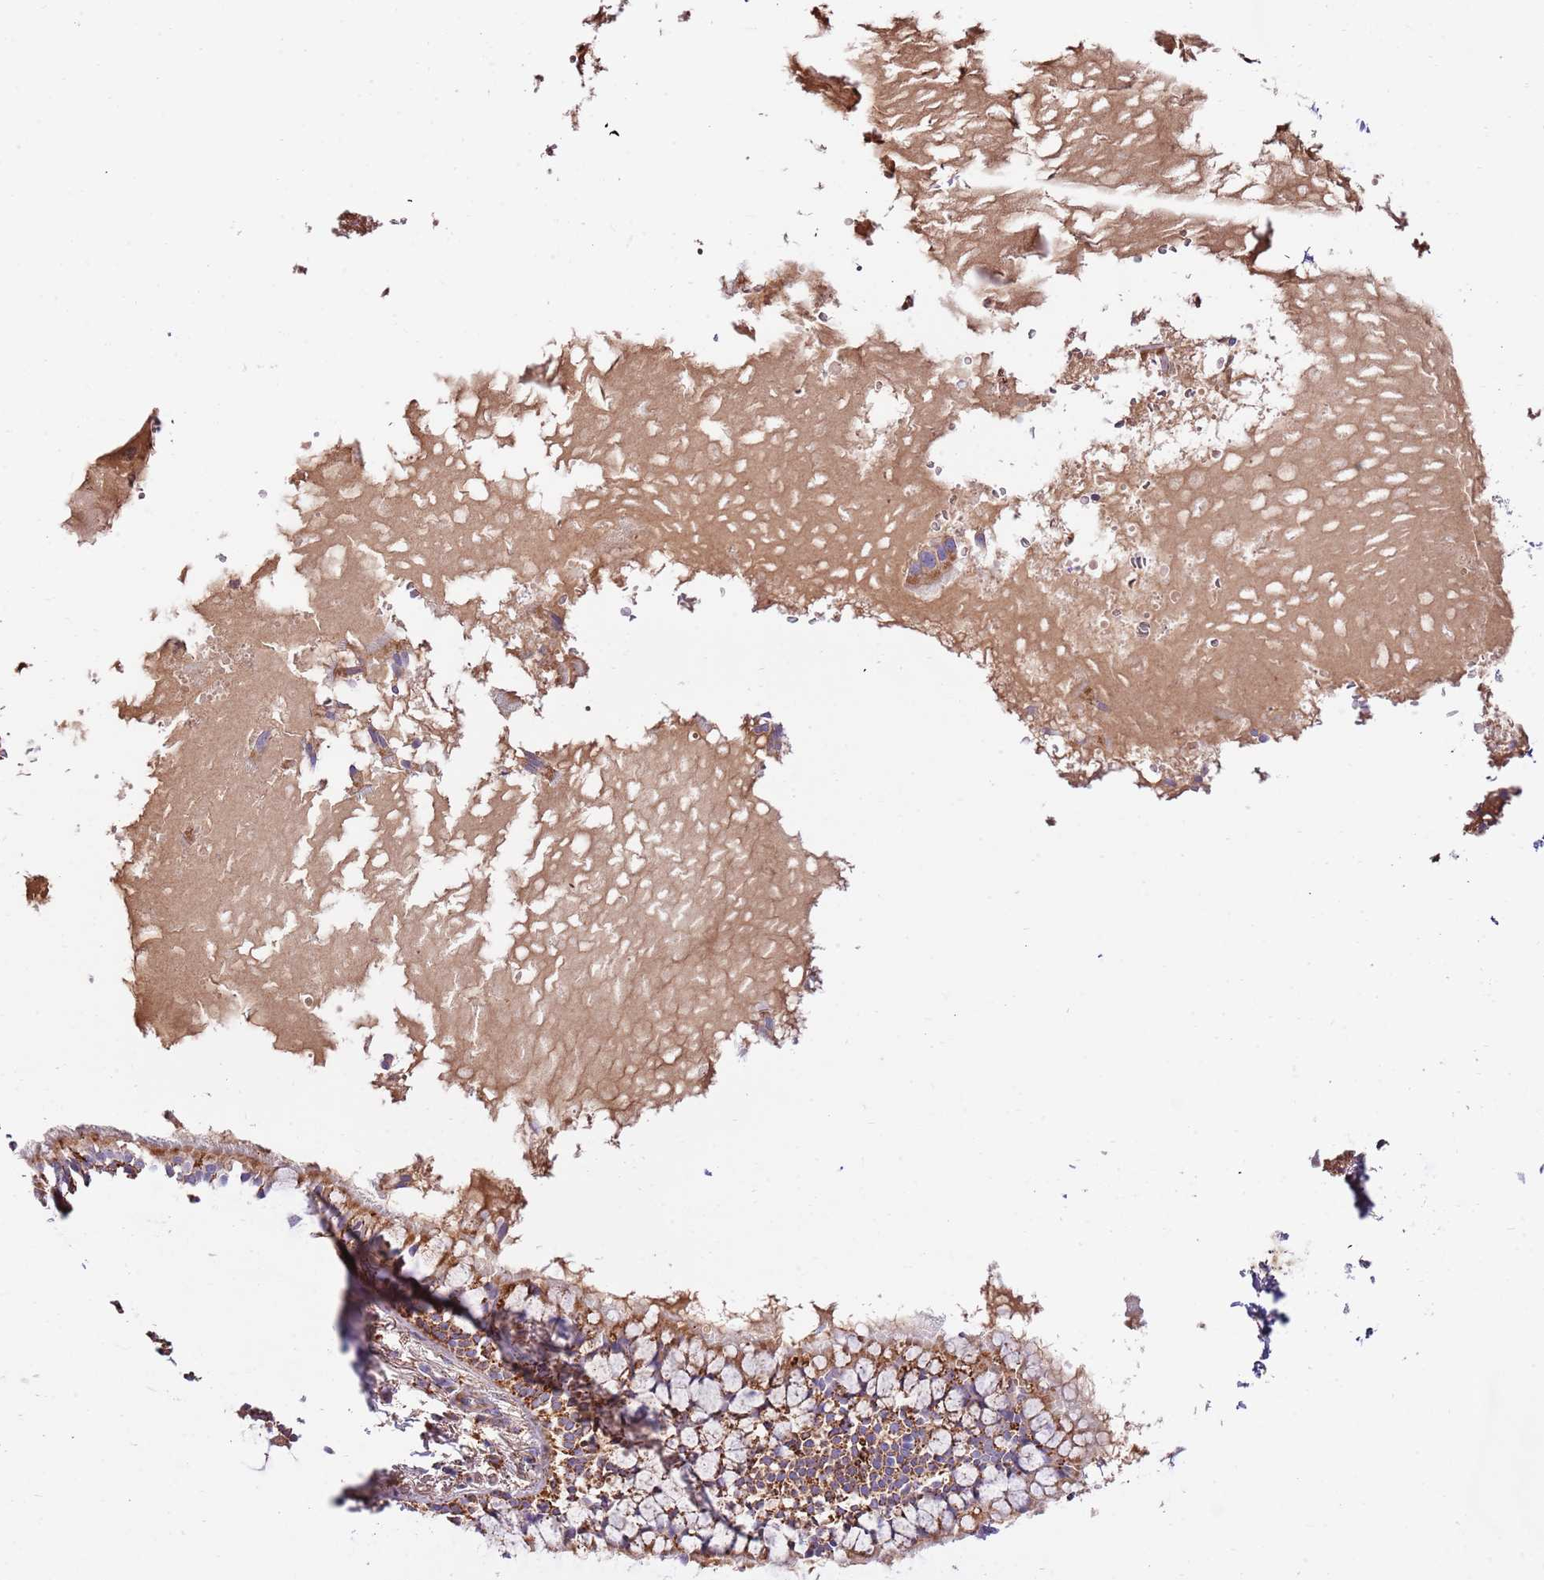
{"staining": {"intensity": "moderate", "quantity": ">75%", "location": "cytoplasmic/membranous"}, "tissue": "bronchus", "cell_type": "Respiratory epithelial cells", "image_type": "normal", "snomed": [{"axis": "morphology", "description": "Normal tissue, NOS"}, {"axis": "topography", "description": "Bronchus"}], "caption": "Immunohistochemical staining of normal bronchus demonstrates >75% levels of moderate cytoplasmic/membranous protein expression in approximately >75% of respiratory epithelial cells. Using DAB (brown) and hematoxylin (blue) stains, captured at high magnification using brightfield microscopy.", "gene": "DOCK6", "patient": {"sex": "male", "age": 70}}